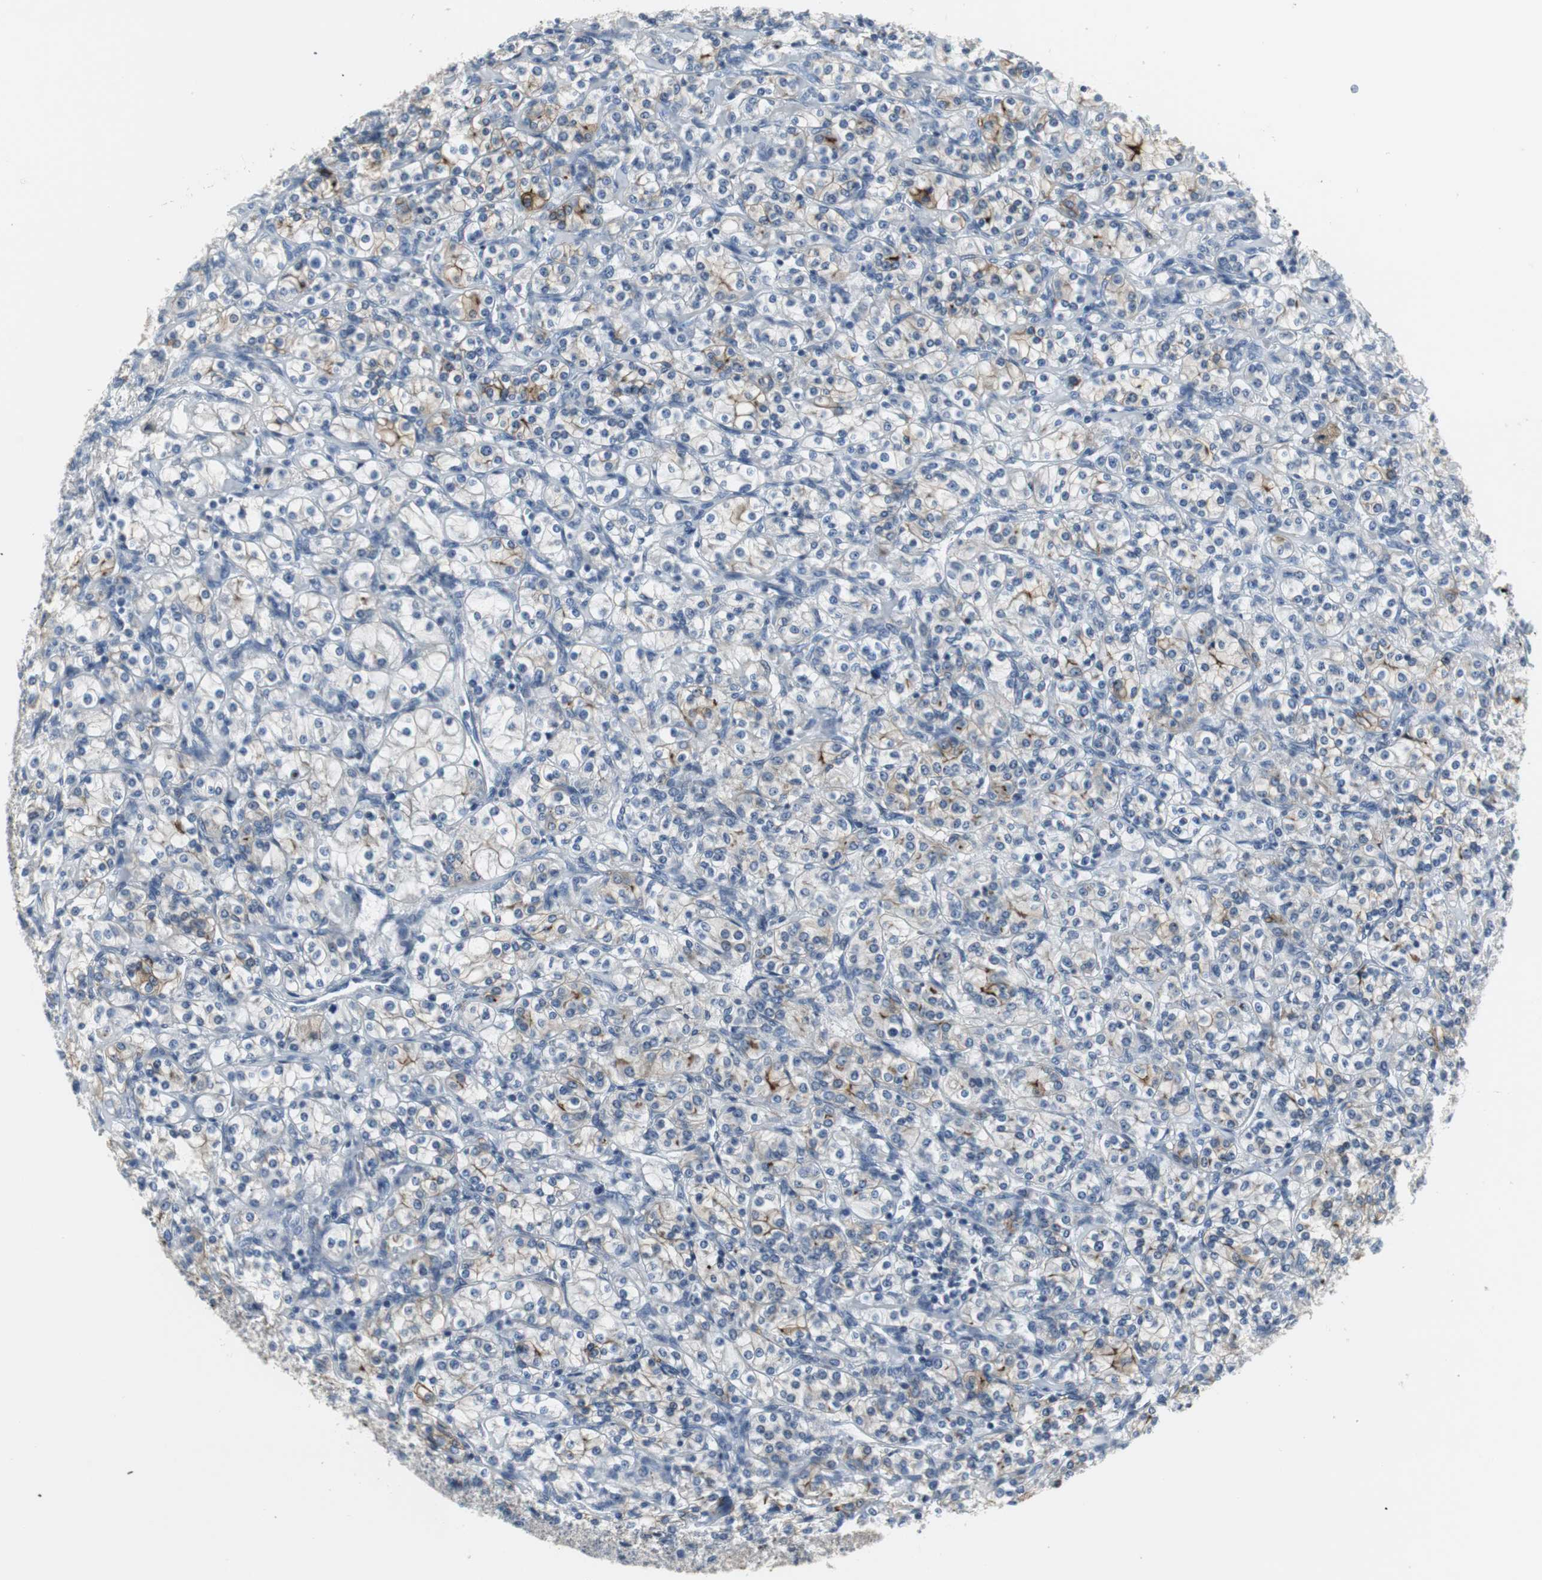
{"staining": {"intensity": "moderate", "quantity": "<25%", "location": "cytoplasmic/membranous"}, "tissue": "renal cancer", "cell_type": "Tumor cells", "image_type": "cancer", "snomed": [{"axis": "morphology", "description": "Adenocarcinoma, NOS"}, {"axis": "topography", "description": "Kidney"}], "caption": "IHC (DAB) staining of human adenocarcinoma (renal) demonstrates moderate cytoplasmic/membranous protein positivity in about <25% of tumor cells.", "gene": "SLC2A5", "patient": {"sex": "male", "age": 77}}